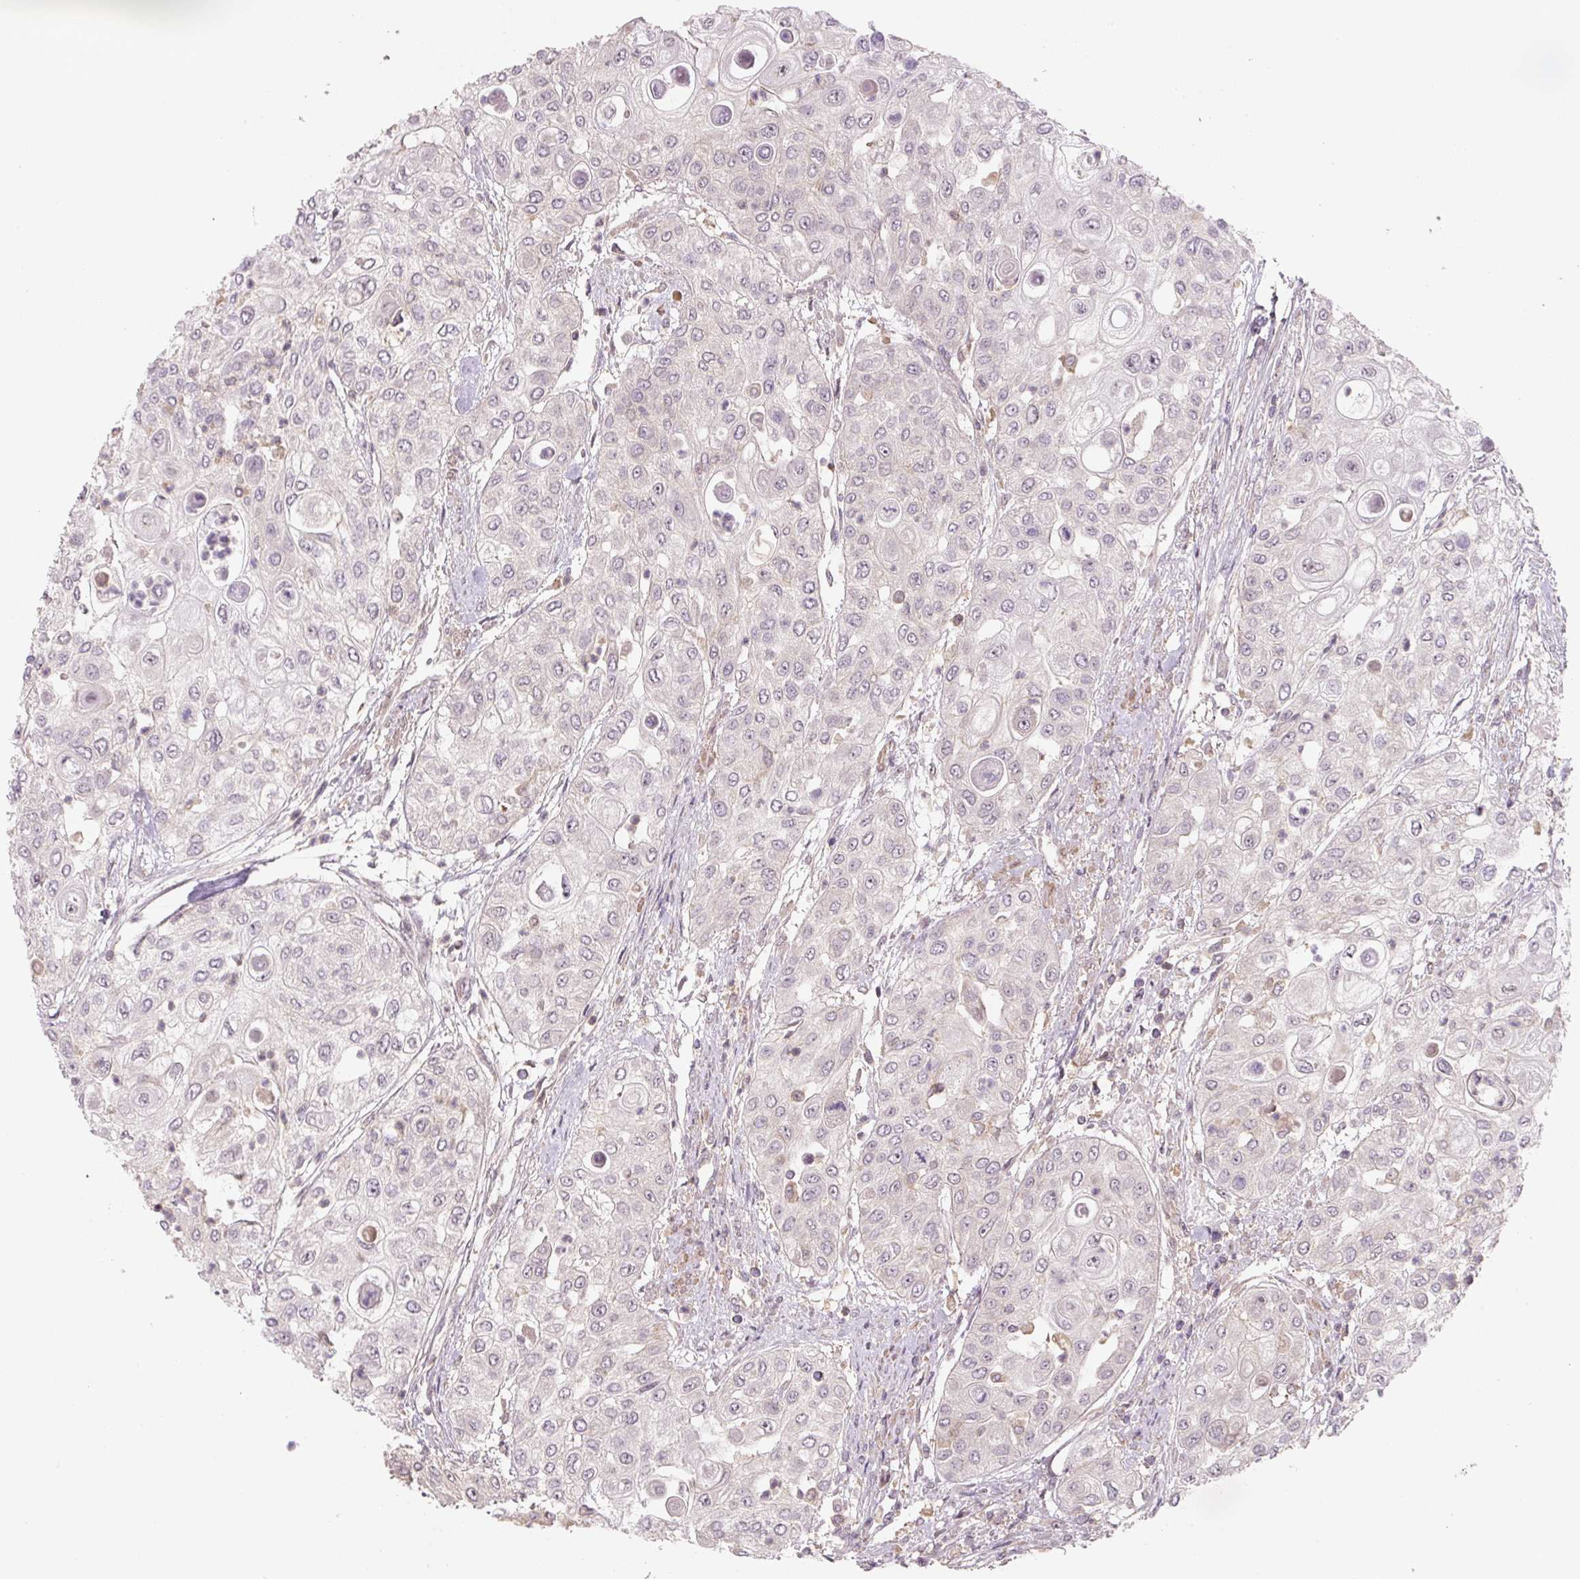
{"staining": {"intensity": "negative", "quantity": "none", "location": "none"}, "tissue": "urothelial cancer", "cell_type": "Tumor cells", "image_type": "cancer", "snomed": [{"axis": "morphology", "description": "Urothelial carcinoma, High grade"}, {"axis": "topography", "description": "Urinary bladder"}], "caption": "This photomicrograph is of urothelial carcinoma (high-grade) stained with immunohistochemistry to label a protein in brown with the nuclei are counter-stained blue. There is no positivity in tumor cells.", "gene": "C2orf73", "patient": {"sex": "female", "age": 79}}